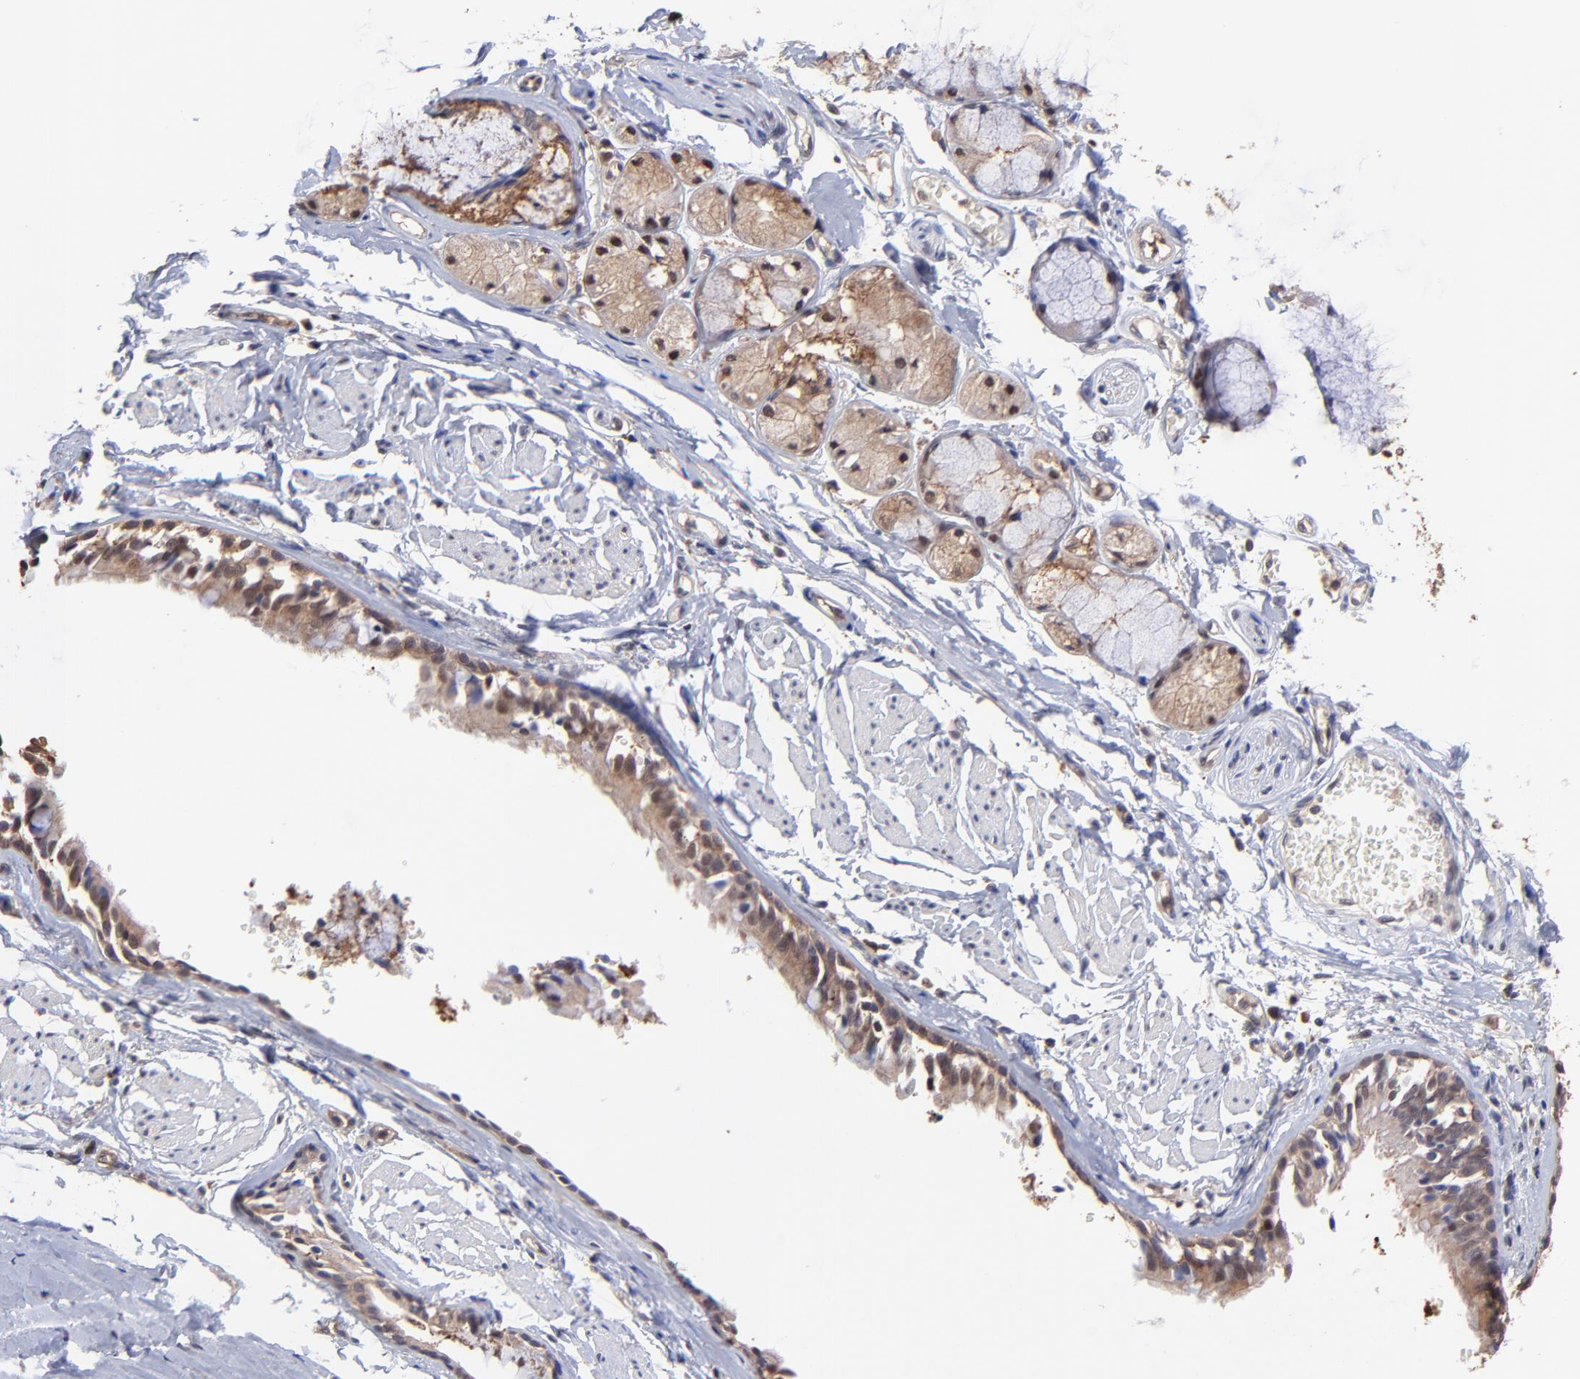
{"staining": {"intensity": "moderate", "quantity": ">75%", "location": "cytoplasmic/membranous"}, "tissue": "bronchus", "cell_type": "Respiratory epithelial cells", "image_type": "normal", "snomed": [{"axis": "morphology", "description": "Normal tissue, NOS"}, {"axis": "topography", "description": "Bronchus"}, {"axis": "topography", "description": "Lung"}], "caption": "Protein staining of benign bronchus demonstrates moderate cytoplasmic/membranous staining in approximately >75% of respiratory epithelial cells. (DAB (3,3'-diaminobenzidine) = brown stain, brightfield microscopy at high magnification).", "gene": "PSMA6", "patient": {"sex": "female", "age": 56}}